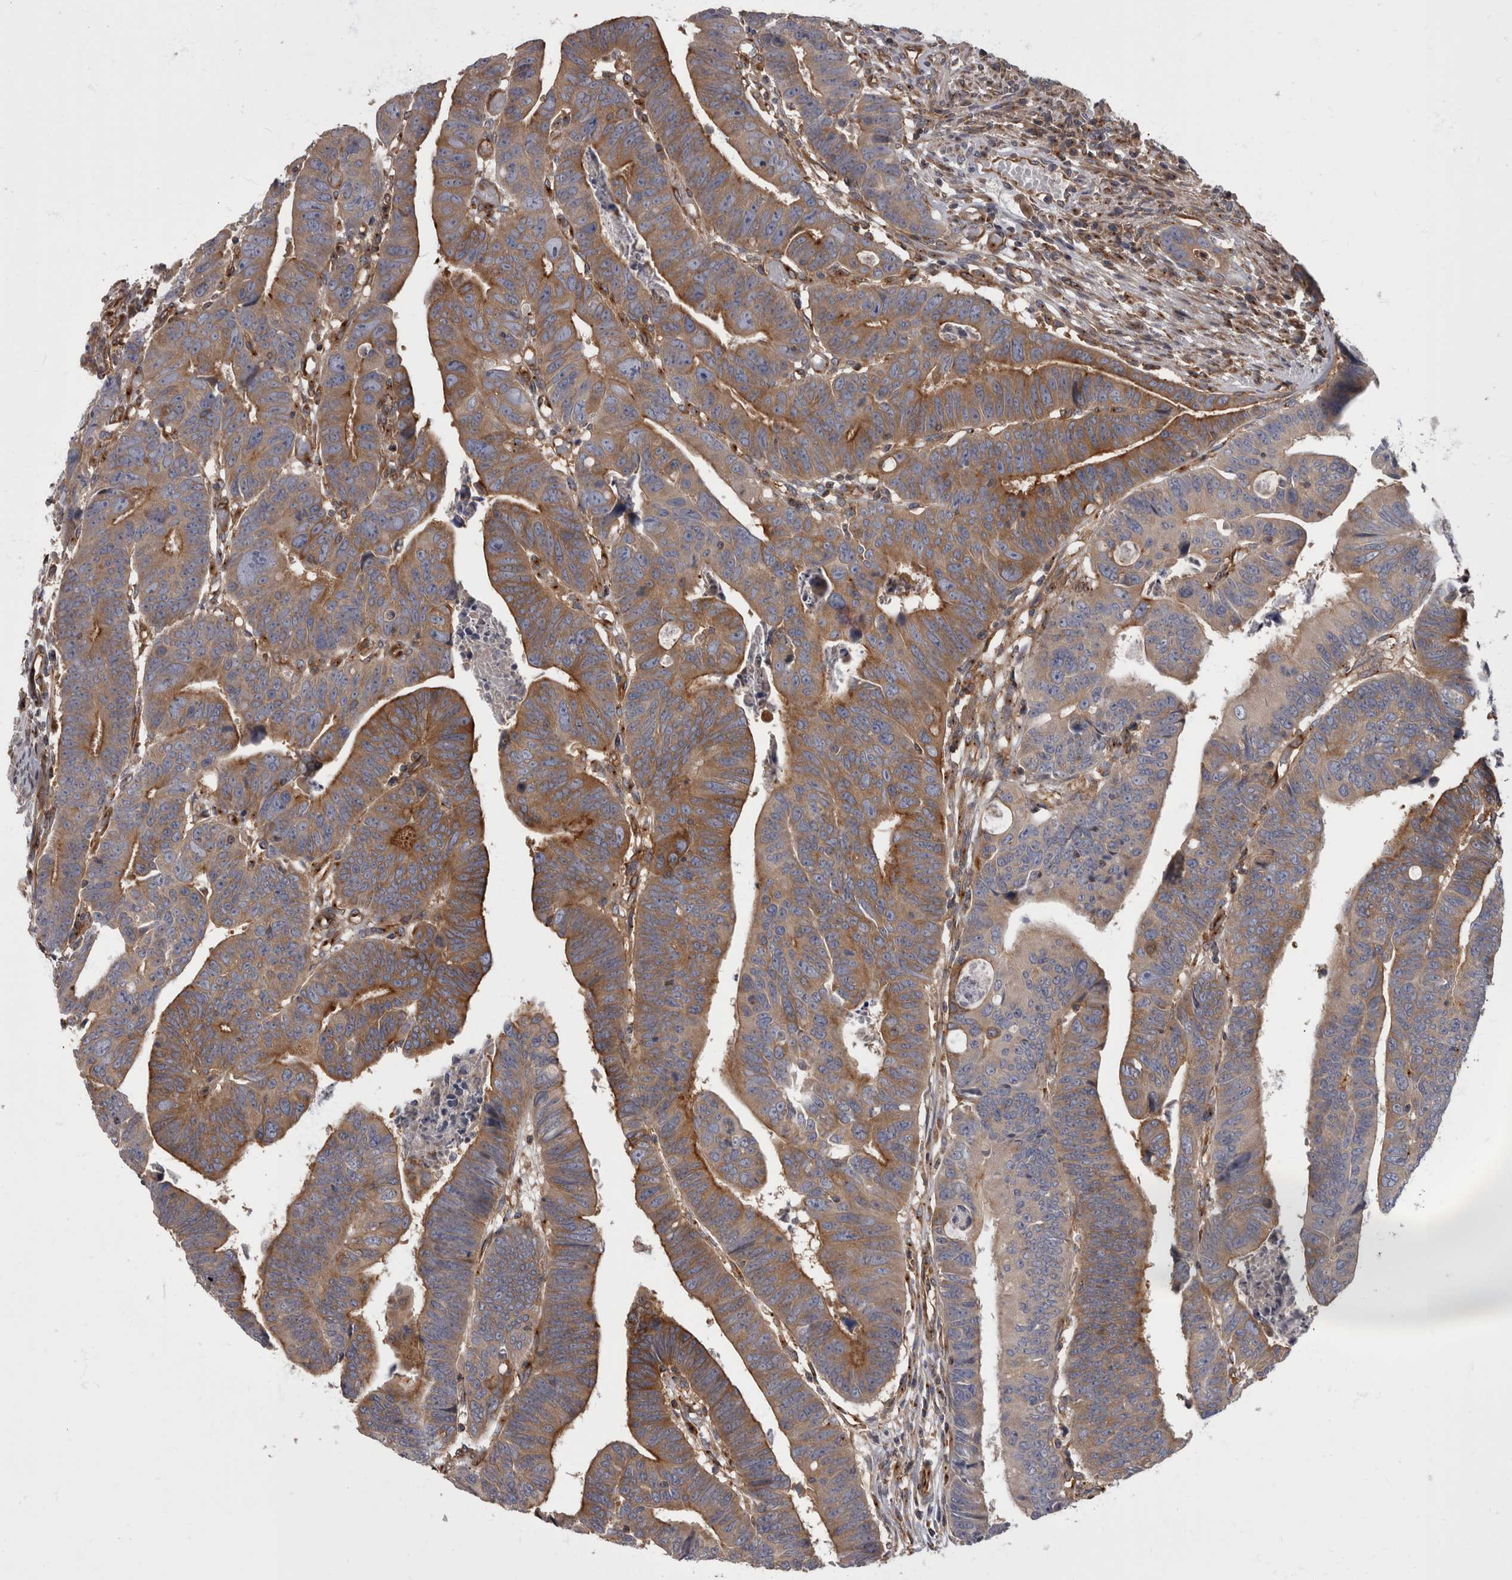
{"staining": {"intensity": "moderate", "quantity": ">75%", "location": "cytoplasmic/membranous"}, "tissue": "colorectal cancer", "cell_type": "Tumor cells", "image_type": "cancer", "snomed": [{"axis": "morphology", "description": "Adenocarcinoma, NOS"}, {"axis": "topography", "description": "Rectum"}], "caption": "A histopathology image showing moderate cytoplasmic/membranous expression in approximately >75% of tumor cells in adenocarcinoma (colorectal), as visualized by brown immunohistochemical staining.", "gene": "HOOK3", "patient": {"sex": "female", "age": 65}}